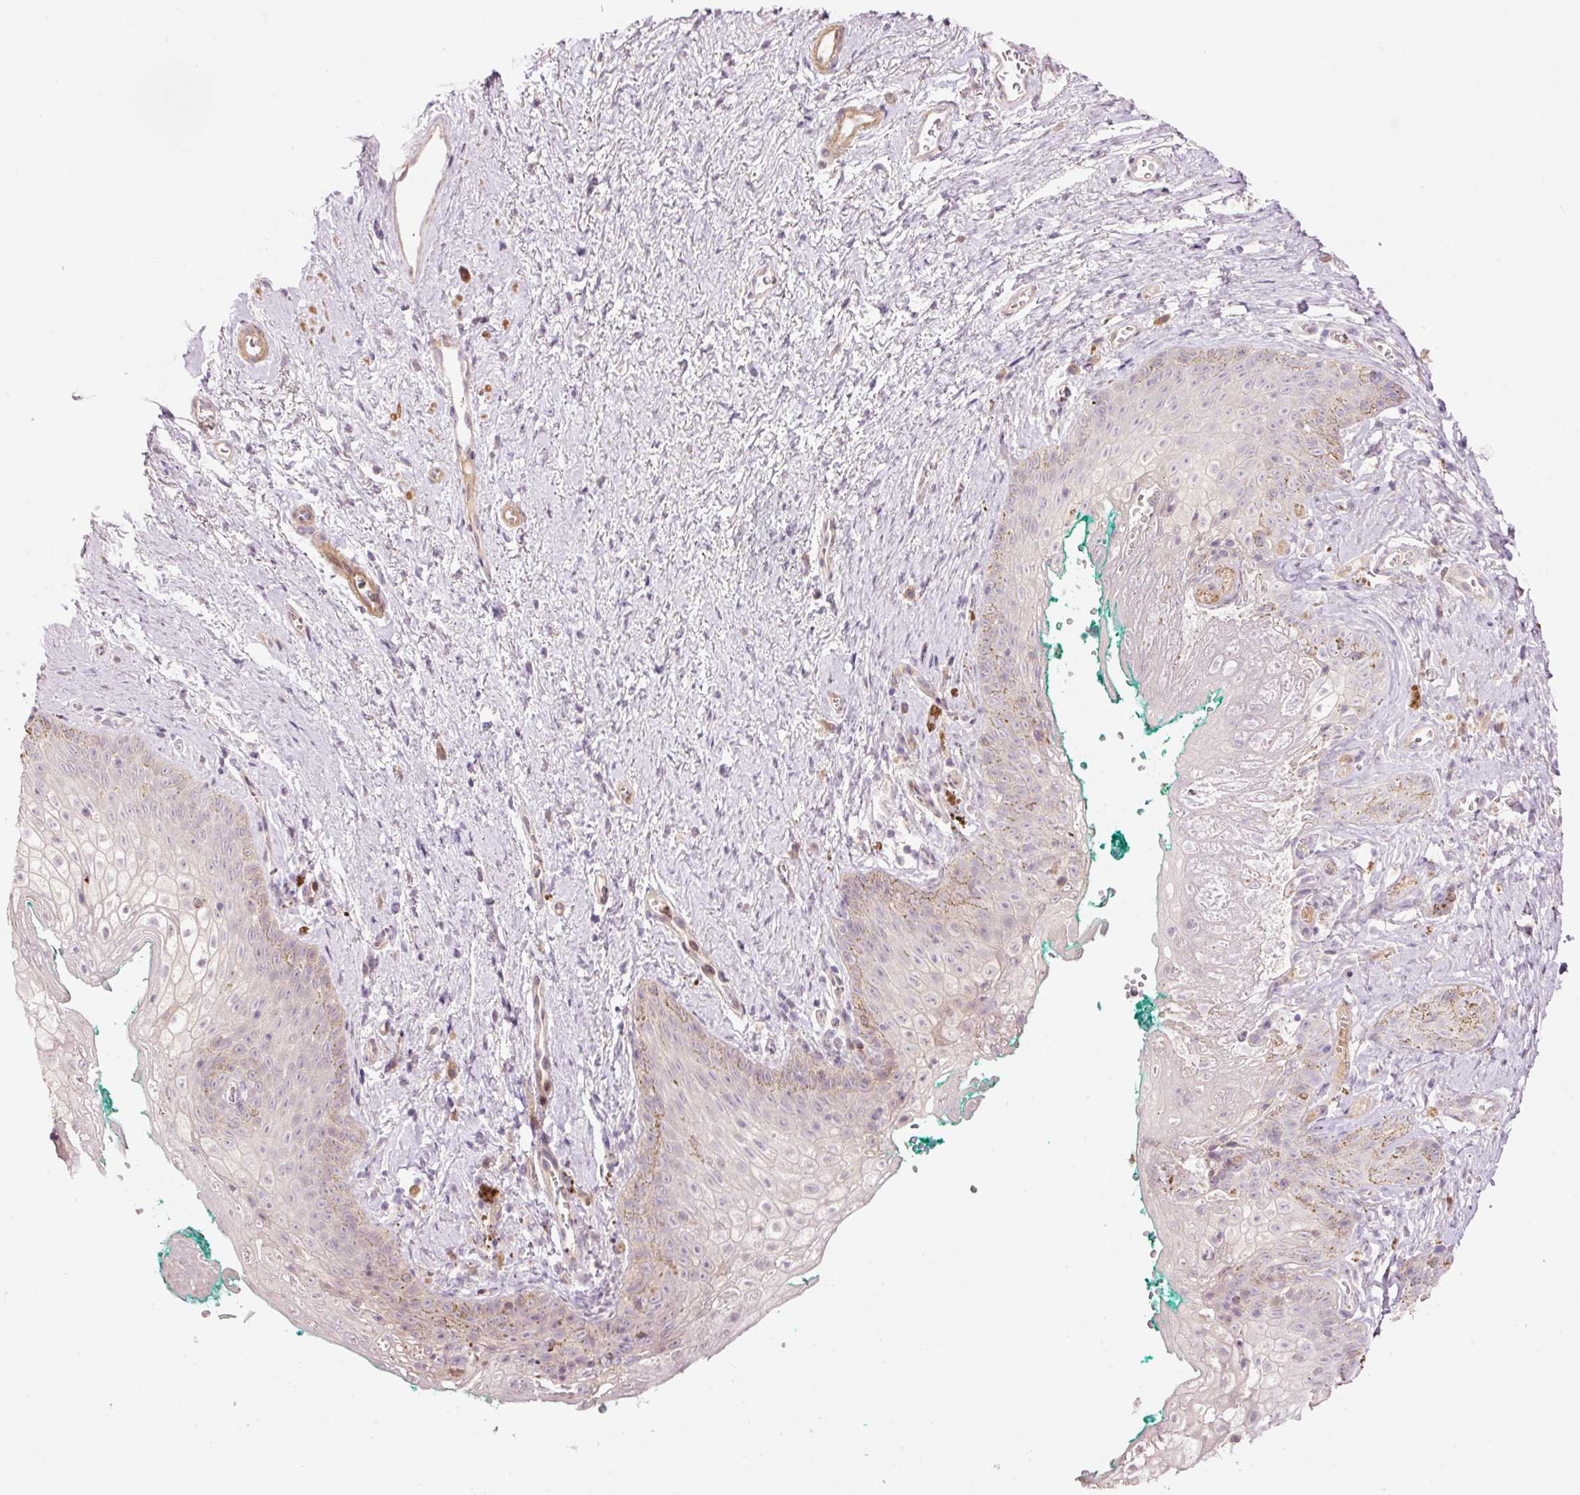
{"staining": {"intensity": "negative", "quantity": "none", "location": "none"}, "tissue": "vagina", "cell_type": "Squamous epithelial cells", "image_type": "normal", "snomed": [{"axis": "morphology", "description": "Normal tissue, NOS"}, {"axis": "topography", "description": "Vulva"}, {"axis": "topography", "description": "Vagina"}, {"axis": "topography", "description": "Peripheral nerve tissue"}], "caption": "This micrograph is of benign vagina stained with IHC to label a protein in brown with the nuclei are counter-stained blue. There is no positivity in squamous epithelial cells.", "gene": "SLC29A3", "patient": {"sex": "female", "age": 66}}